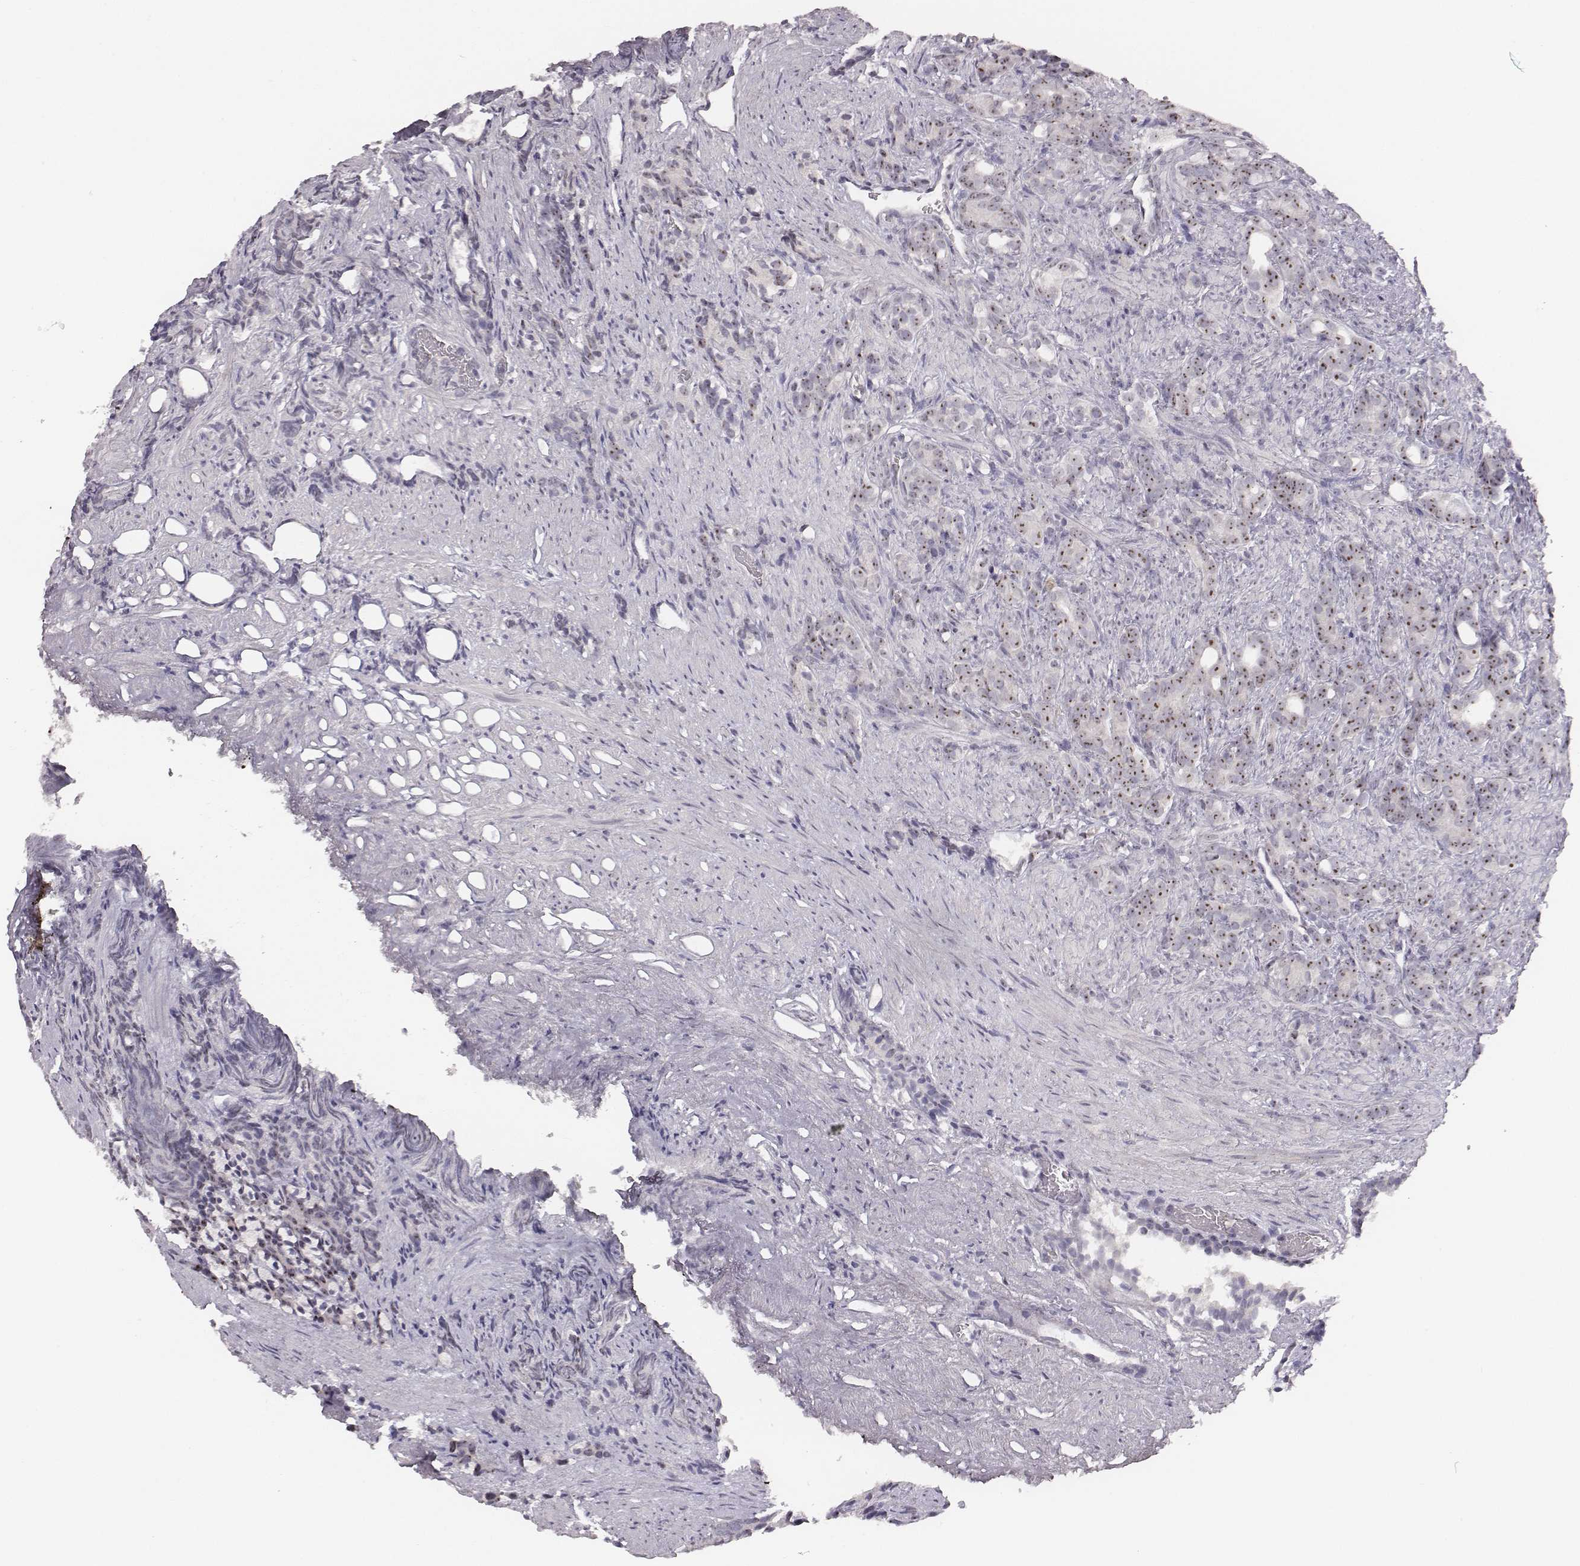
{"staining": {"intensity": "strong", "quantity": ">75%", "location": "nuclear"}, "tissue": "prostate cancer", "cell_type": "Tumor cells", "image_type": "cancer", "snomed": [{"axis": "morphology", "description": "Adenocarcinoma, High grade"}, {"axis": "topography", "description": "Prostate"}], "caption": "Immunohistochemistry (IHC) micrograph of neoplastic tissue: adenocarcinoma (high-grade) (prostate) stained using immunohistochemistry exhibits high levels of strong protein expression localized specifically in the nuclear of tumor cells, appearing as a nuclear brown color.", "gene": "NIFK", "patient": {"sex": "male", "age": 84}}